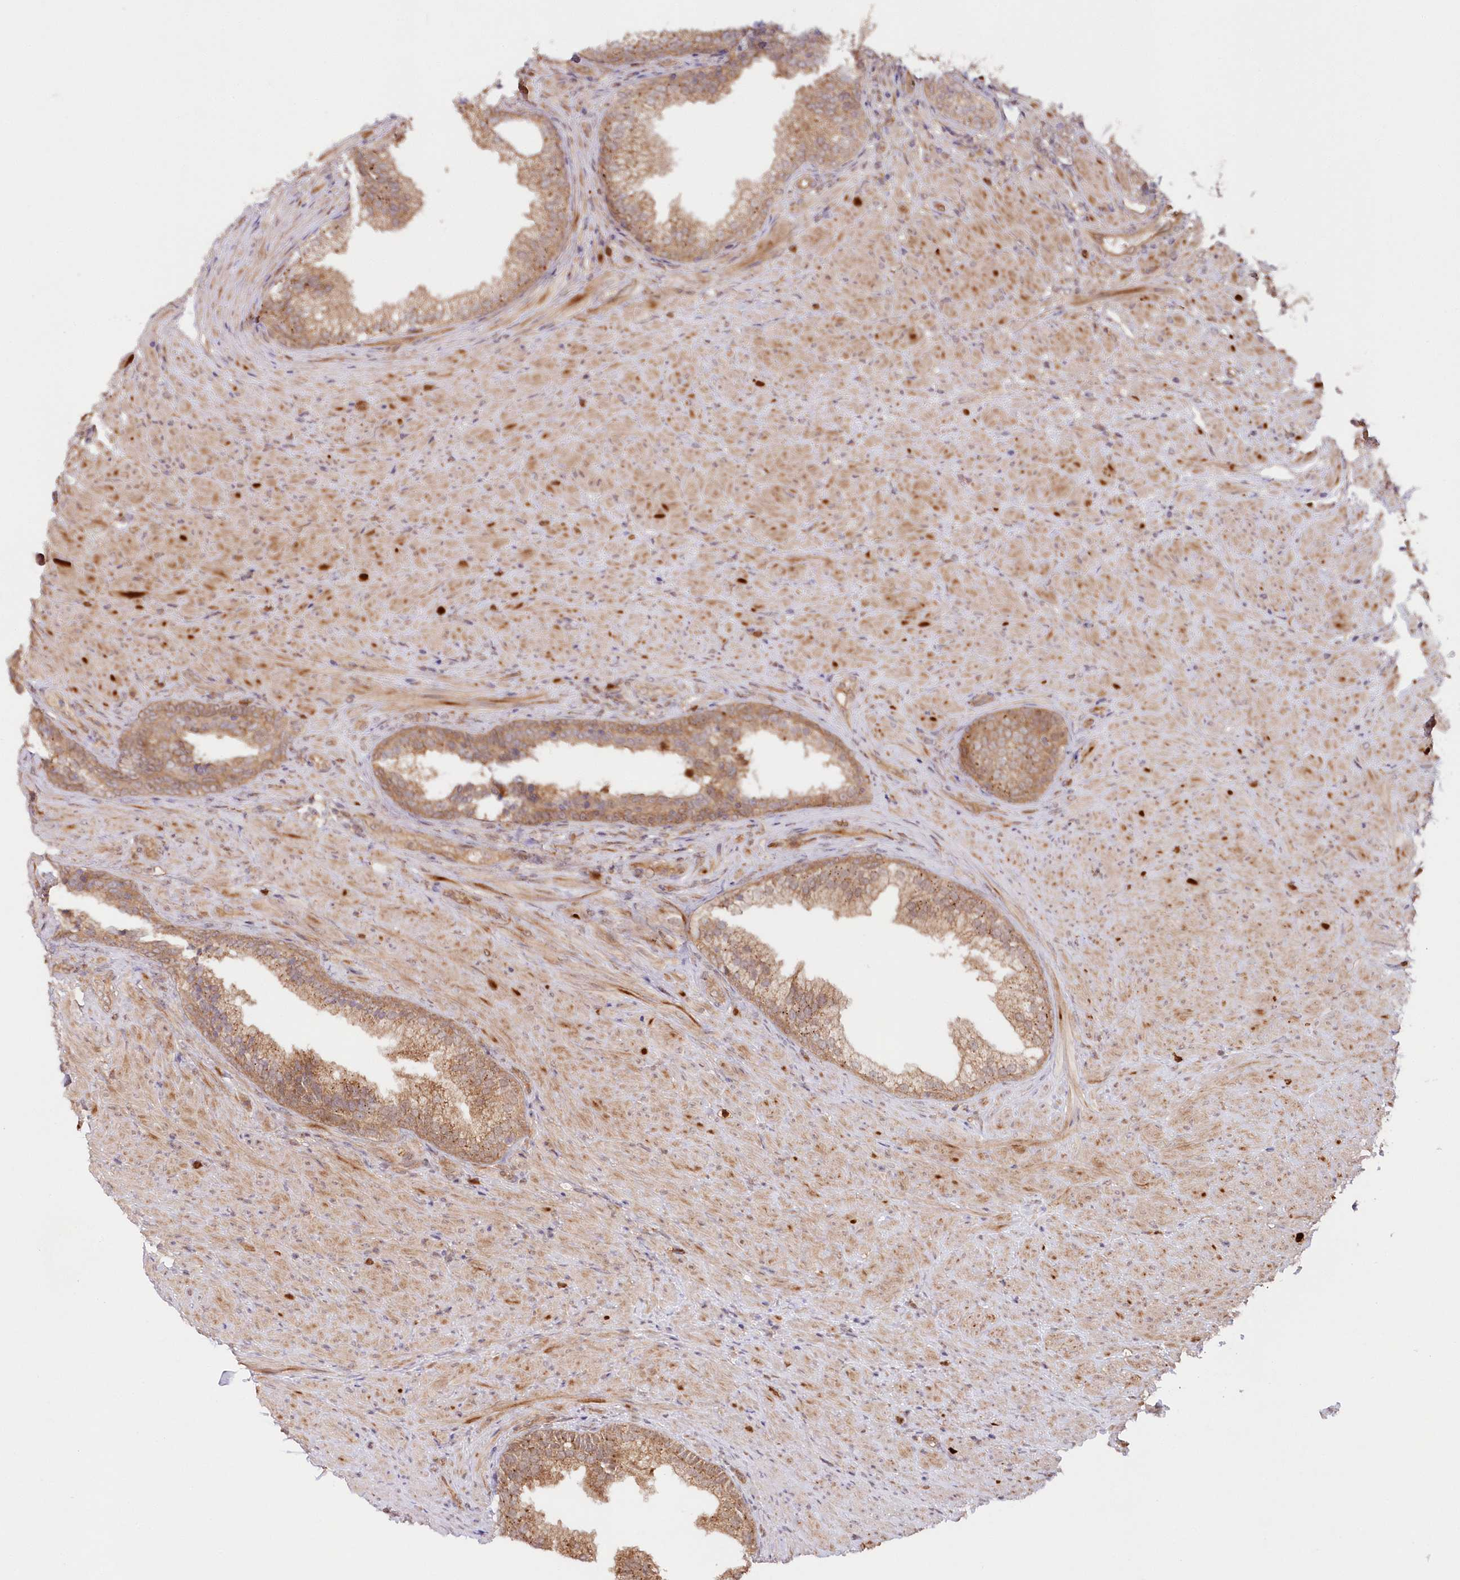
{"staining": {"intensity": "moderate", "quantity": ">75%", "location": "cytoplasmic/membranous"}, "tissue": "prostate", "cell_type": "Glandular cells", "image_type": "normal", "snomed": [{"axis": "morphology", "description": "Normal tissue, NOS"}, {"axis": "topography", "description": "Prostate"}], "caption": "Protein expression analysis of normal human prostate reveals moderate cytoplasmic/membranous staining in approximately >75% of glandular cells. The staining is performed using DAB (3,3'-diaminobenzidine) brown chromogen to label protein expression. The nuclei are counter-stained blue using hematoxylin.", "gene": "GBE1", "patient": {"sex": "male", "age": 76}}